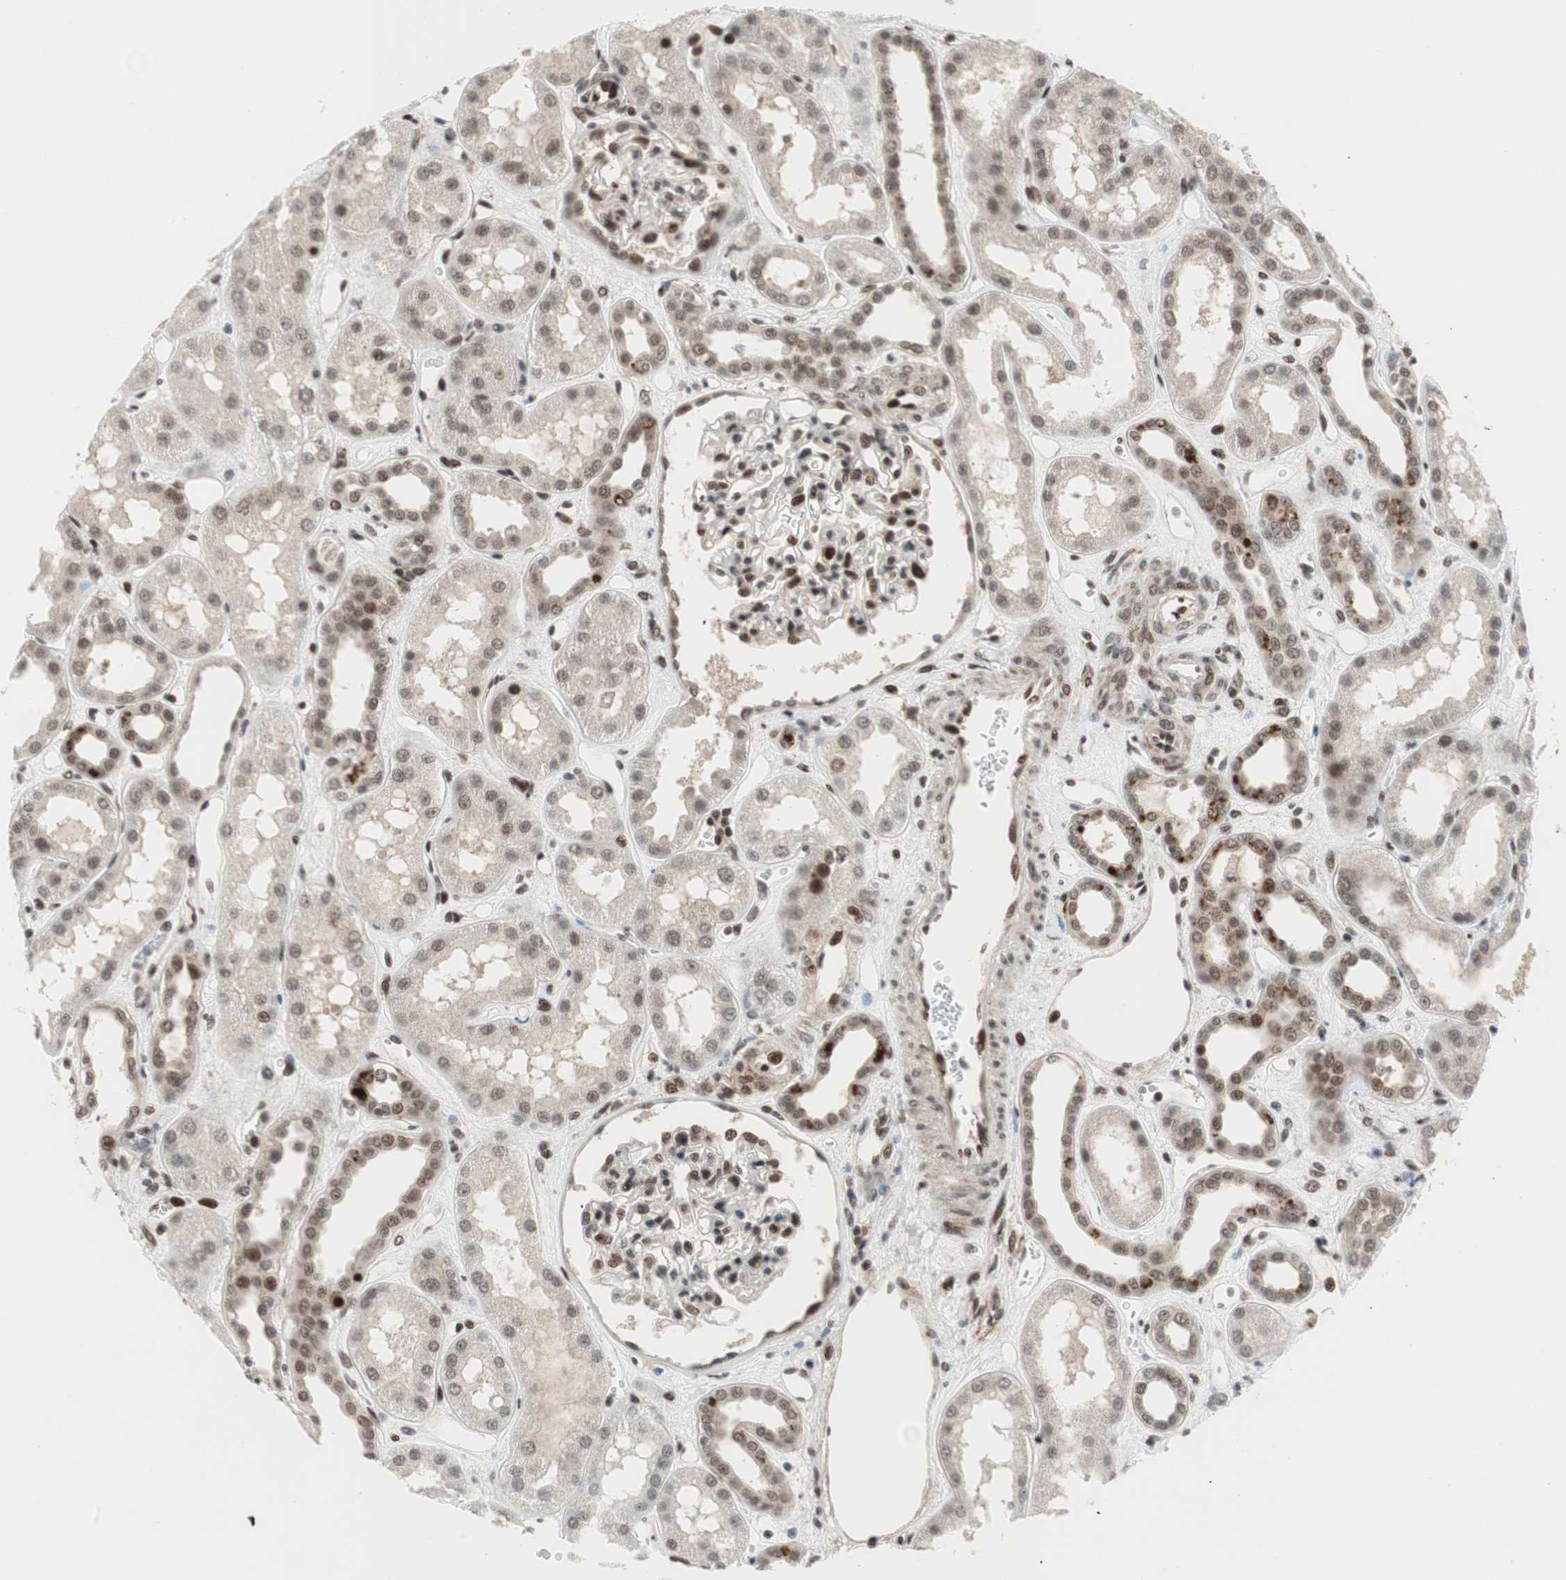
{"staining": {"intensity": "strong", "quantity": ">75%", "location": "nuclear"}, "tissue": "kidney", "cell_type": "Cells in glomeruli", "image_type": "normal", "snomed": [{"axis": "morphology", "description": "Normal tissue, NOS"}, {"axis": "topography", "description": "Kidney"}], "caption": "The image reveals immunohistochemical staining of unremarkable kidney. There is strong nuclear expression is appreciated in about >75% of cells in glomeruli.", "gene": "TCF12", "patient": {"sex": "male", "age": 59}}